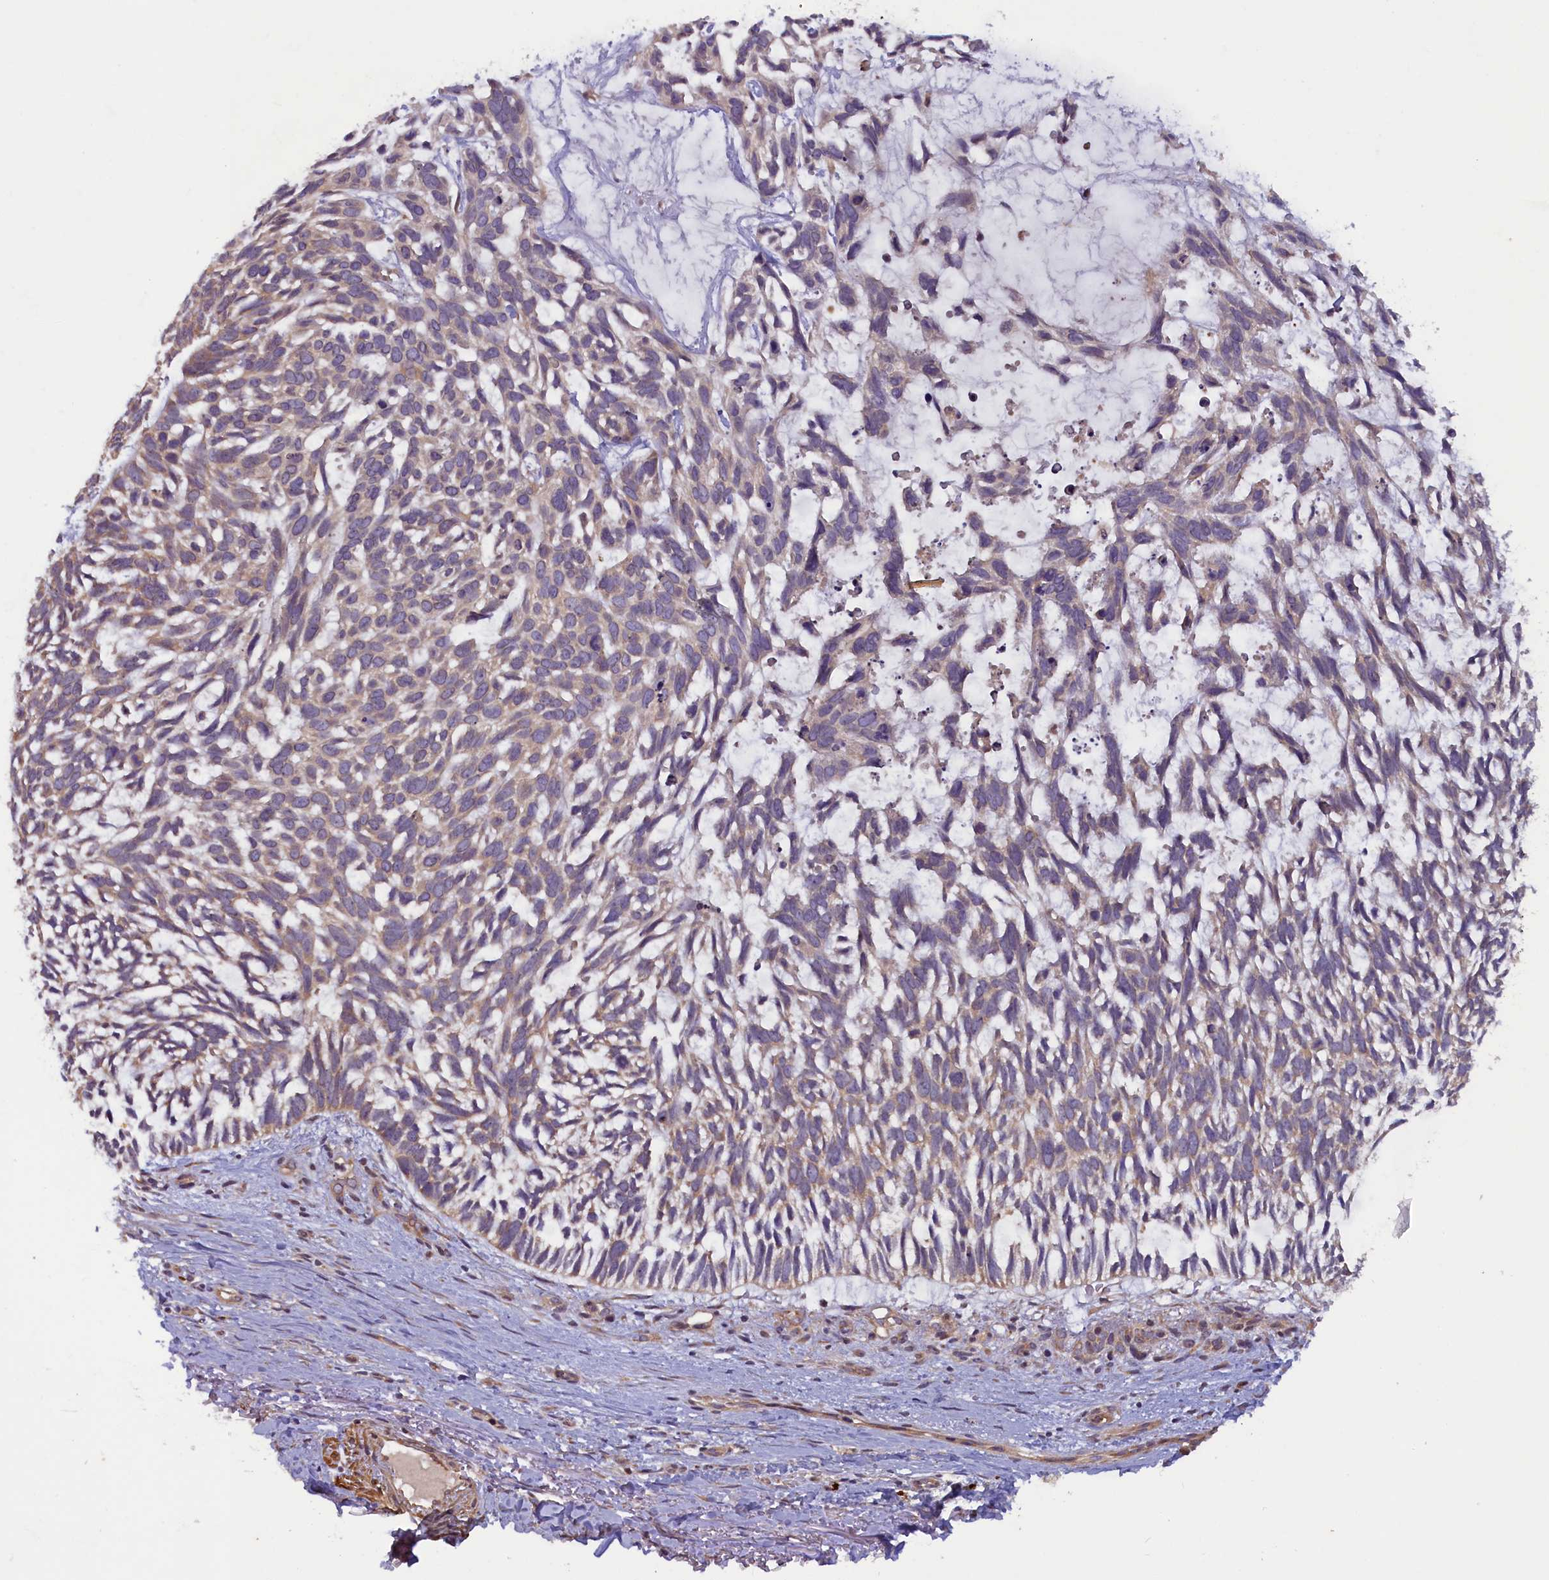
{"staining": {"intensity": "weak", "quantity": "25%-75%", "location": "cytoplasmic/membranous"}, "tissue": "skin cancer", "cell_type": "Tumor cells", "image_type": "cancer", "snomed": [{"axis": "morphology", "description": "Basal cell carcinoma"}, {"axis": "topography", "description": "Skin"}], "caption": "IHC (DAB (3,3'-diaminobenzidine)) staining of human skin cancer (basal cell carcinoma) reveals weak cytoplasmic/membranous protein positivity in approximately 25%-75% of tumor cells. The protein of interest is stained brown, and the nuclei are stained in blue (DAB IHC with brightfield microscopy, high magnification).", "gene": "CCDC9B", "patient": {"sex": "male", "age": 88}}